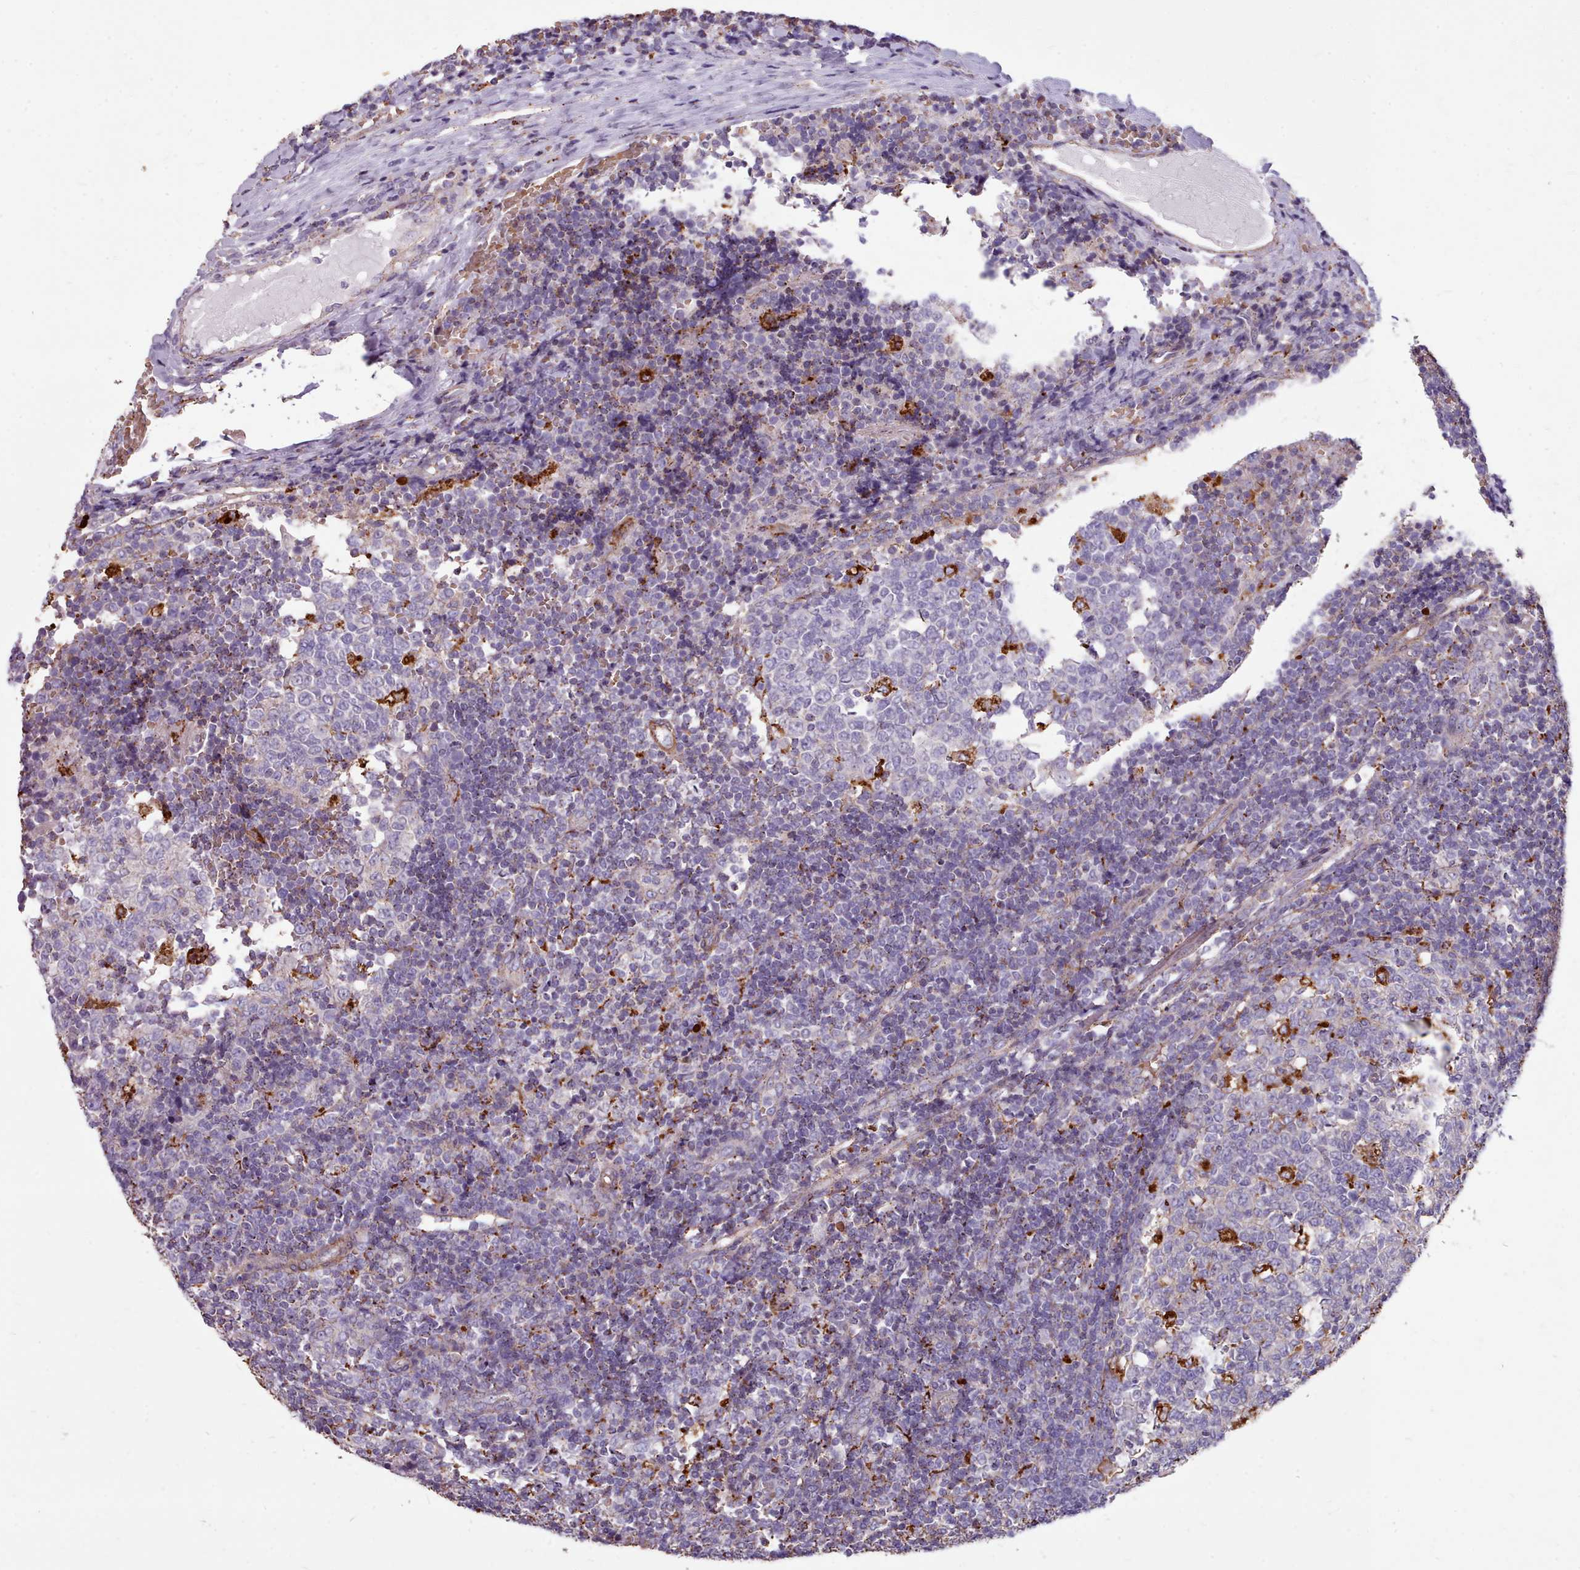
{"staining": {"intensity": "strong", "quantity": "<25%", "location": "cytoplasmic/membranous"}, "tissue": "tonsil", "cell_type": "Germinal center cells", "image_type": "normal", "snomed": [{"axis": "morphology", "description": "Normal tissue, NOS"}, {"axis": "topography", "description": "Tonsil"}], "caption": "Tonsil stained with a brown dye shows strong cytoplasmic/membranous positive expression in approximately <25% of germinal center cells.", "gene": "PACSIN3", "patient": {"sex": "female", "age": 19}}